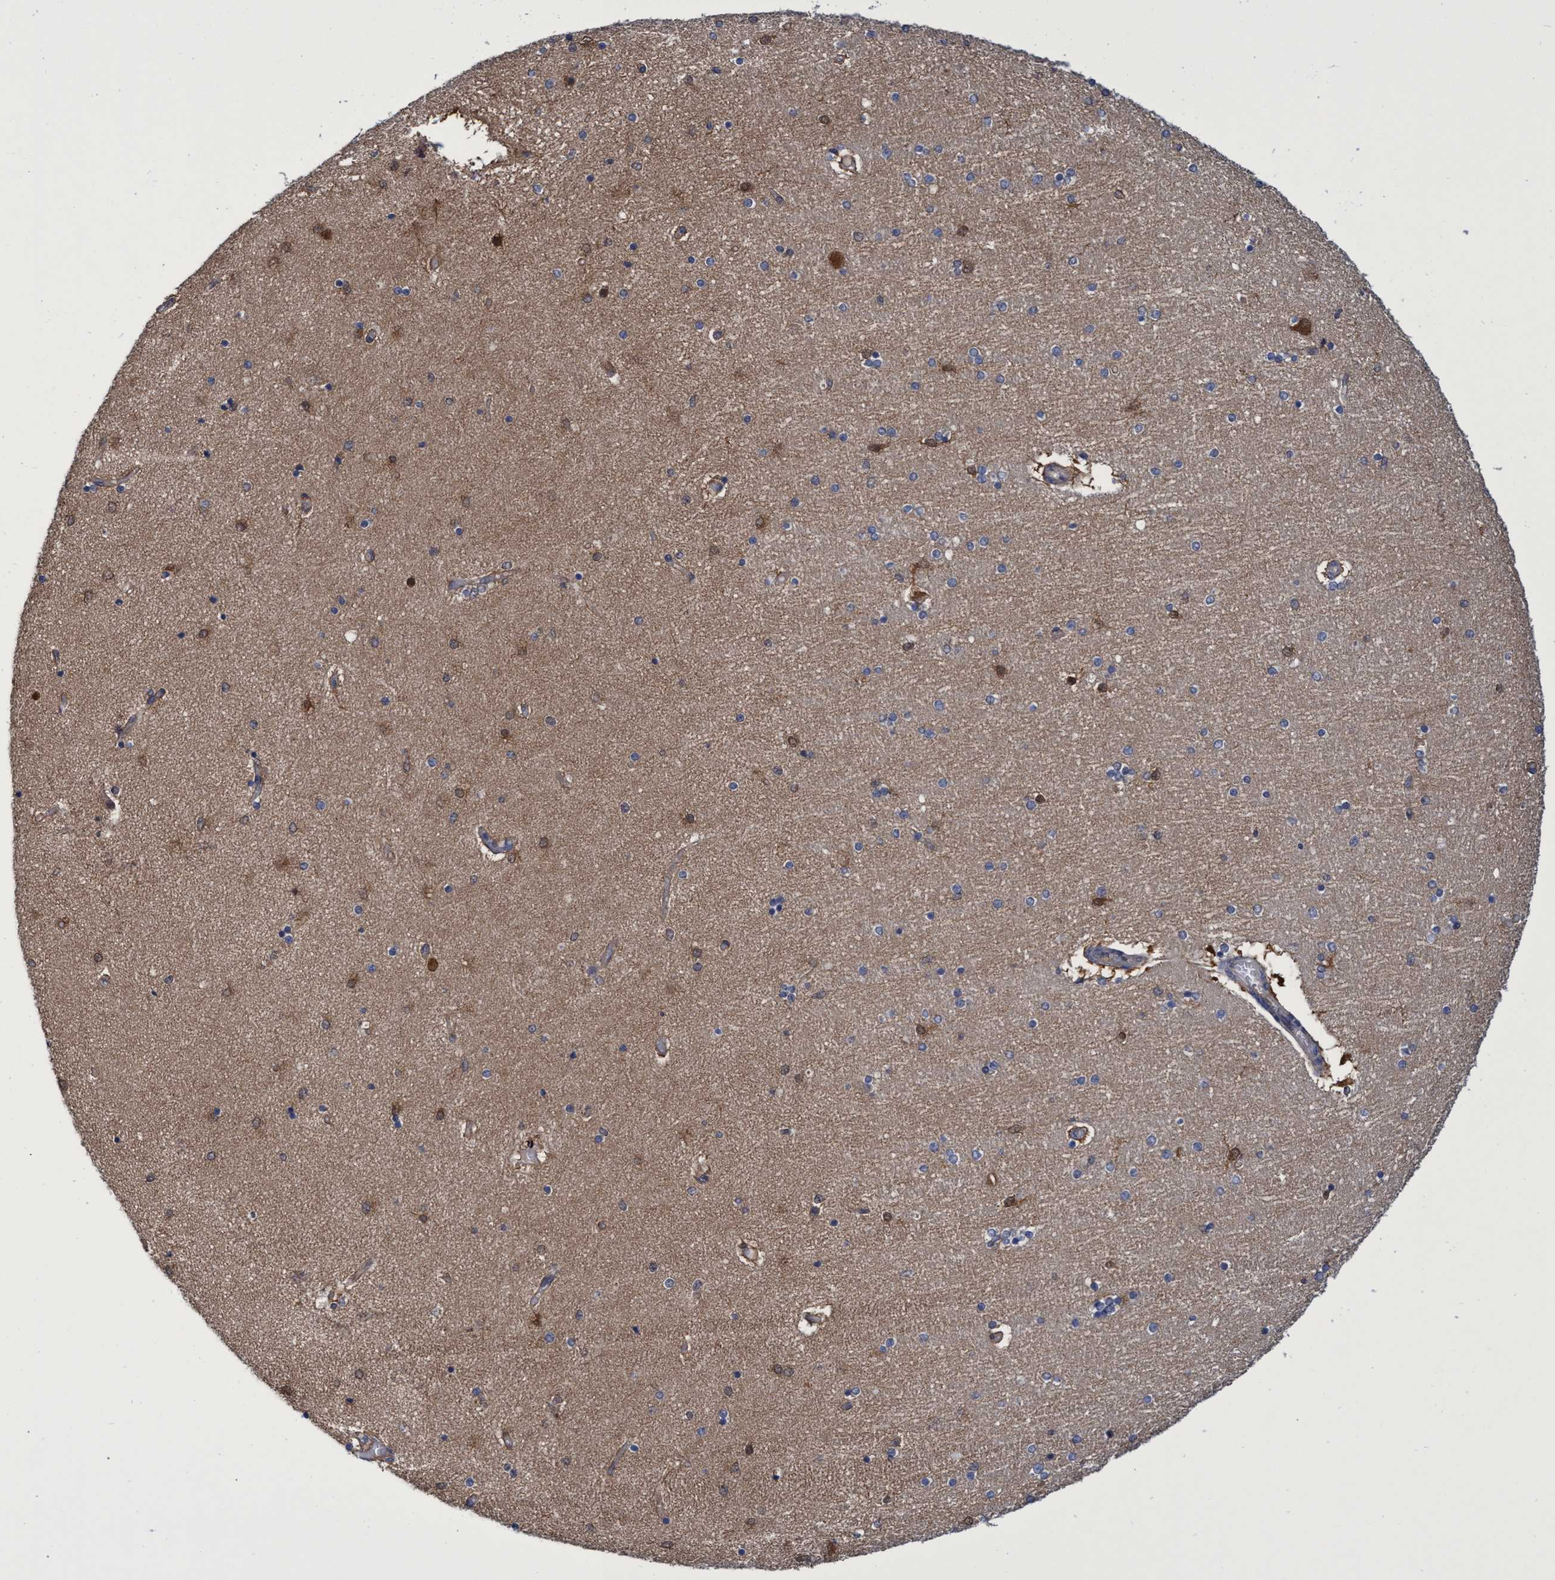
{"staining": {"intensity": "moderate", "quantity": "<25%", "location": "cytoplasmic/membranous"}, "tissue": "hippocampus", "cell_type": "Glial cells", "image_type": "normal", "snomed": [{"axis": "morphology", "description": "Normal tissue, NOS"}, {"axis": "topography", "description": "Hippocampus"}], "caption": "Immunohistochemistry (IHC) staining of benign hippocampus, which shows low levels of moderate cytoplasmic/membranous positivity in approximately <25% of glial cells indicating moderate cytoplasmic/membranous protein positivity. The staining was performed using DAB (brown) for protein detection and nuclei were counterstained in hematoxylin (blue).", "gene": "PNPO", "patient": {"sex": "female", "age": 54}}